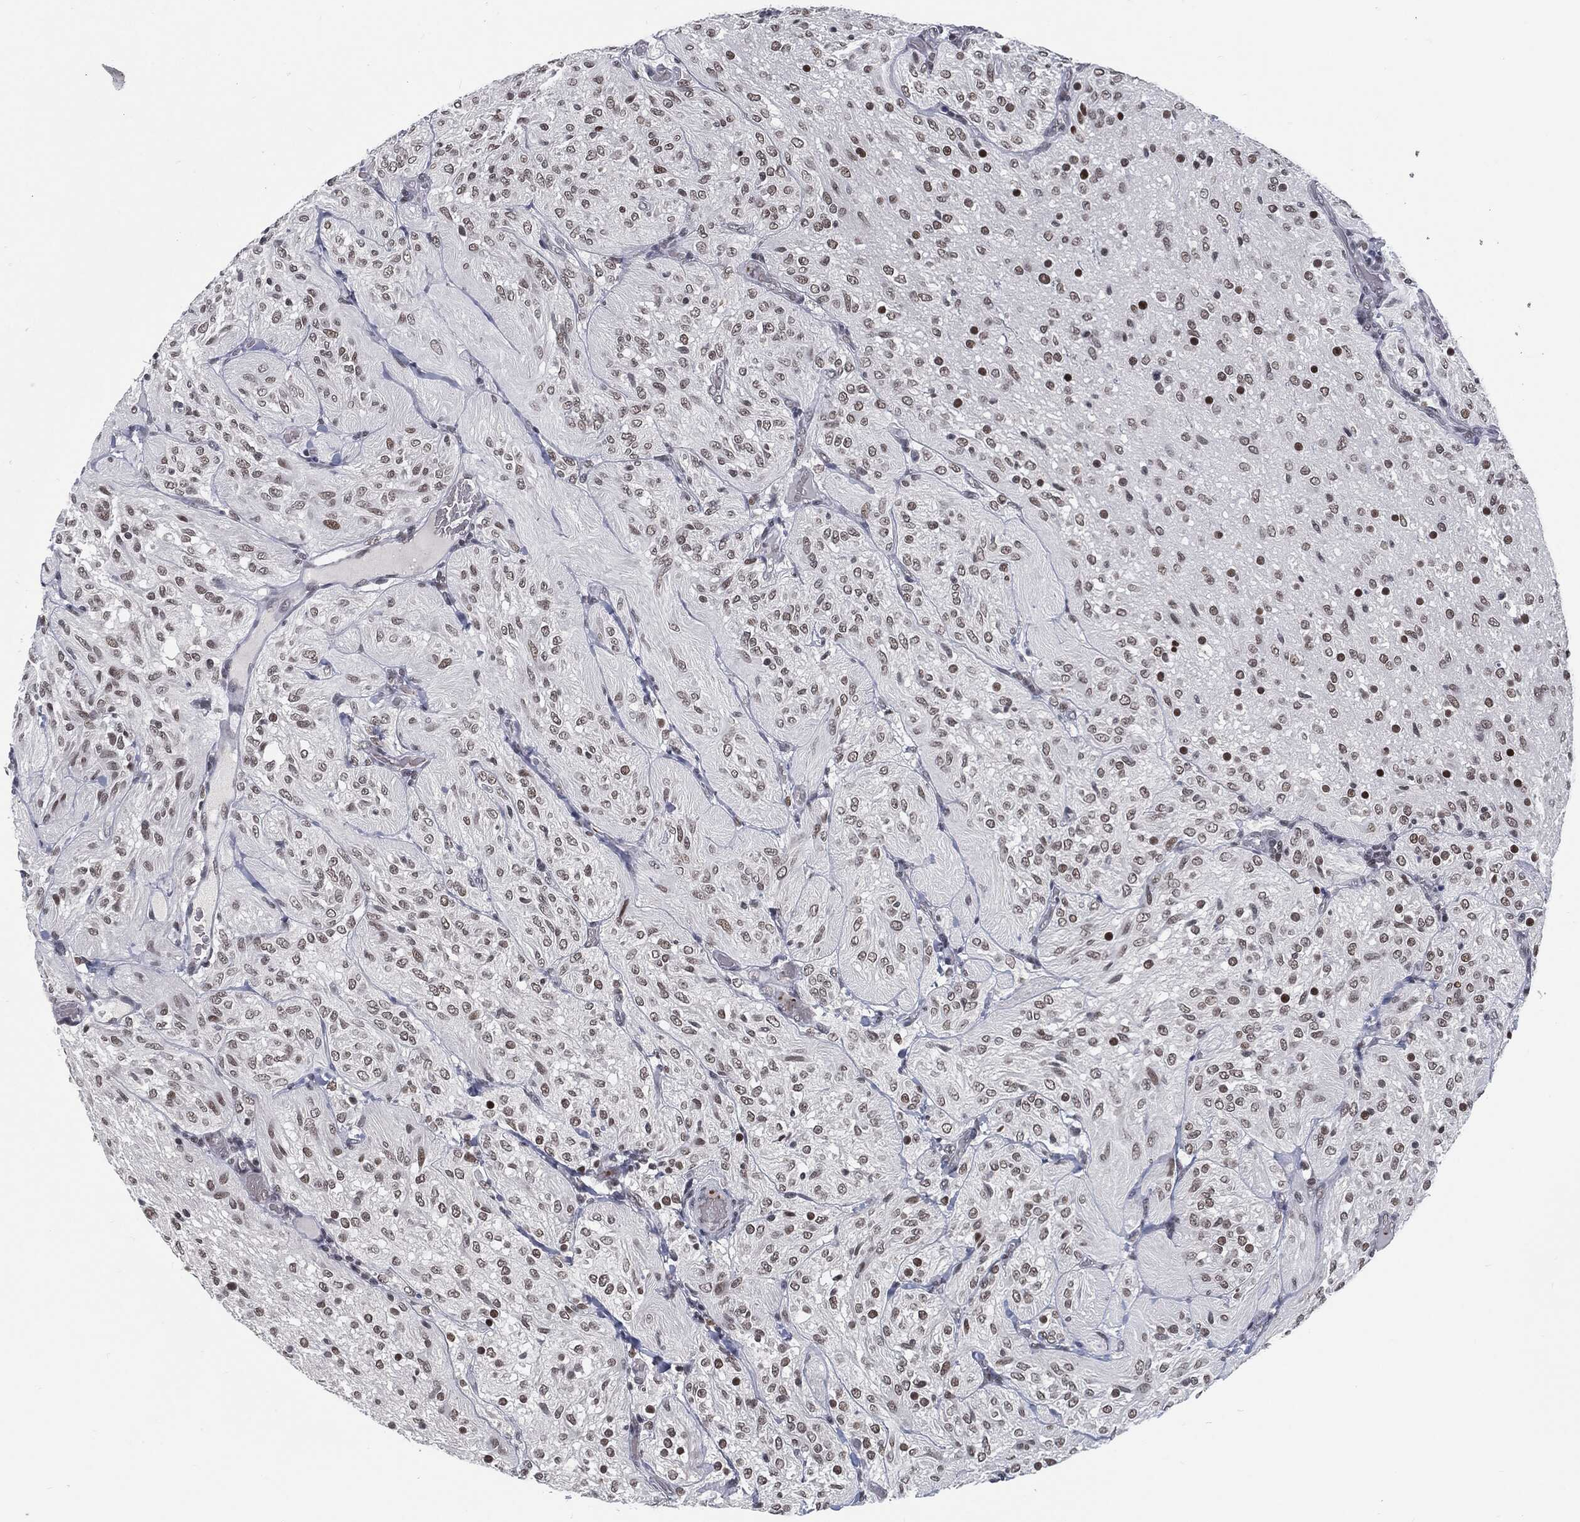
{"staining": {"intensity": "moderate", "quantity": "<25%", "location": "nuclear"}, "tissue": "glioma", "cell_type": "Tumor cells", "image_type": "cancer", "snomed": [{"axis": "morphology", "description": "Glioma, malignant, Low grade"}, {"axis": "topography", "description": "Brain"}], "caption": "Brown immunohistochemical staining in glioma reveals moderate nuclear expression in approximately <25% of tumor cells.", "gene": "ANXA1", "patient": {"sex": "male", "age": 3}}